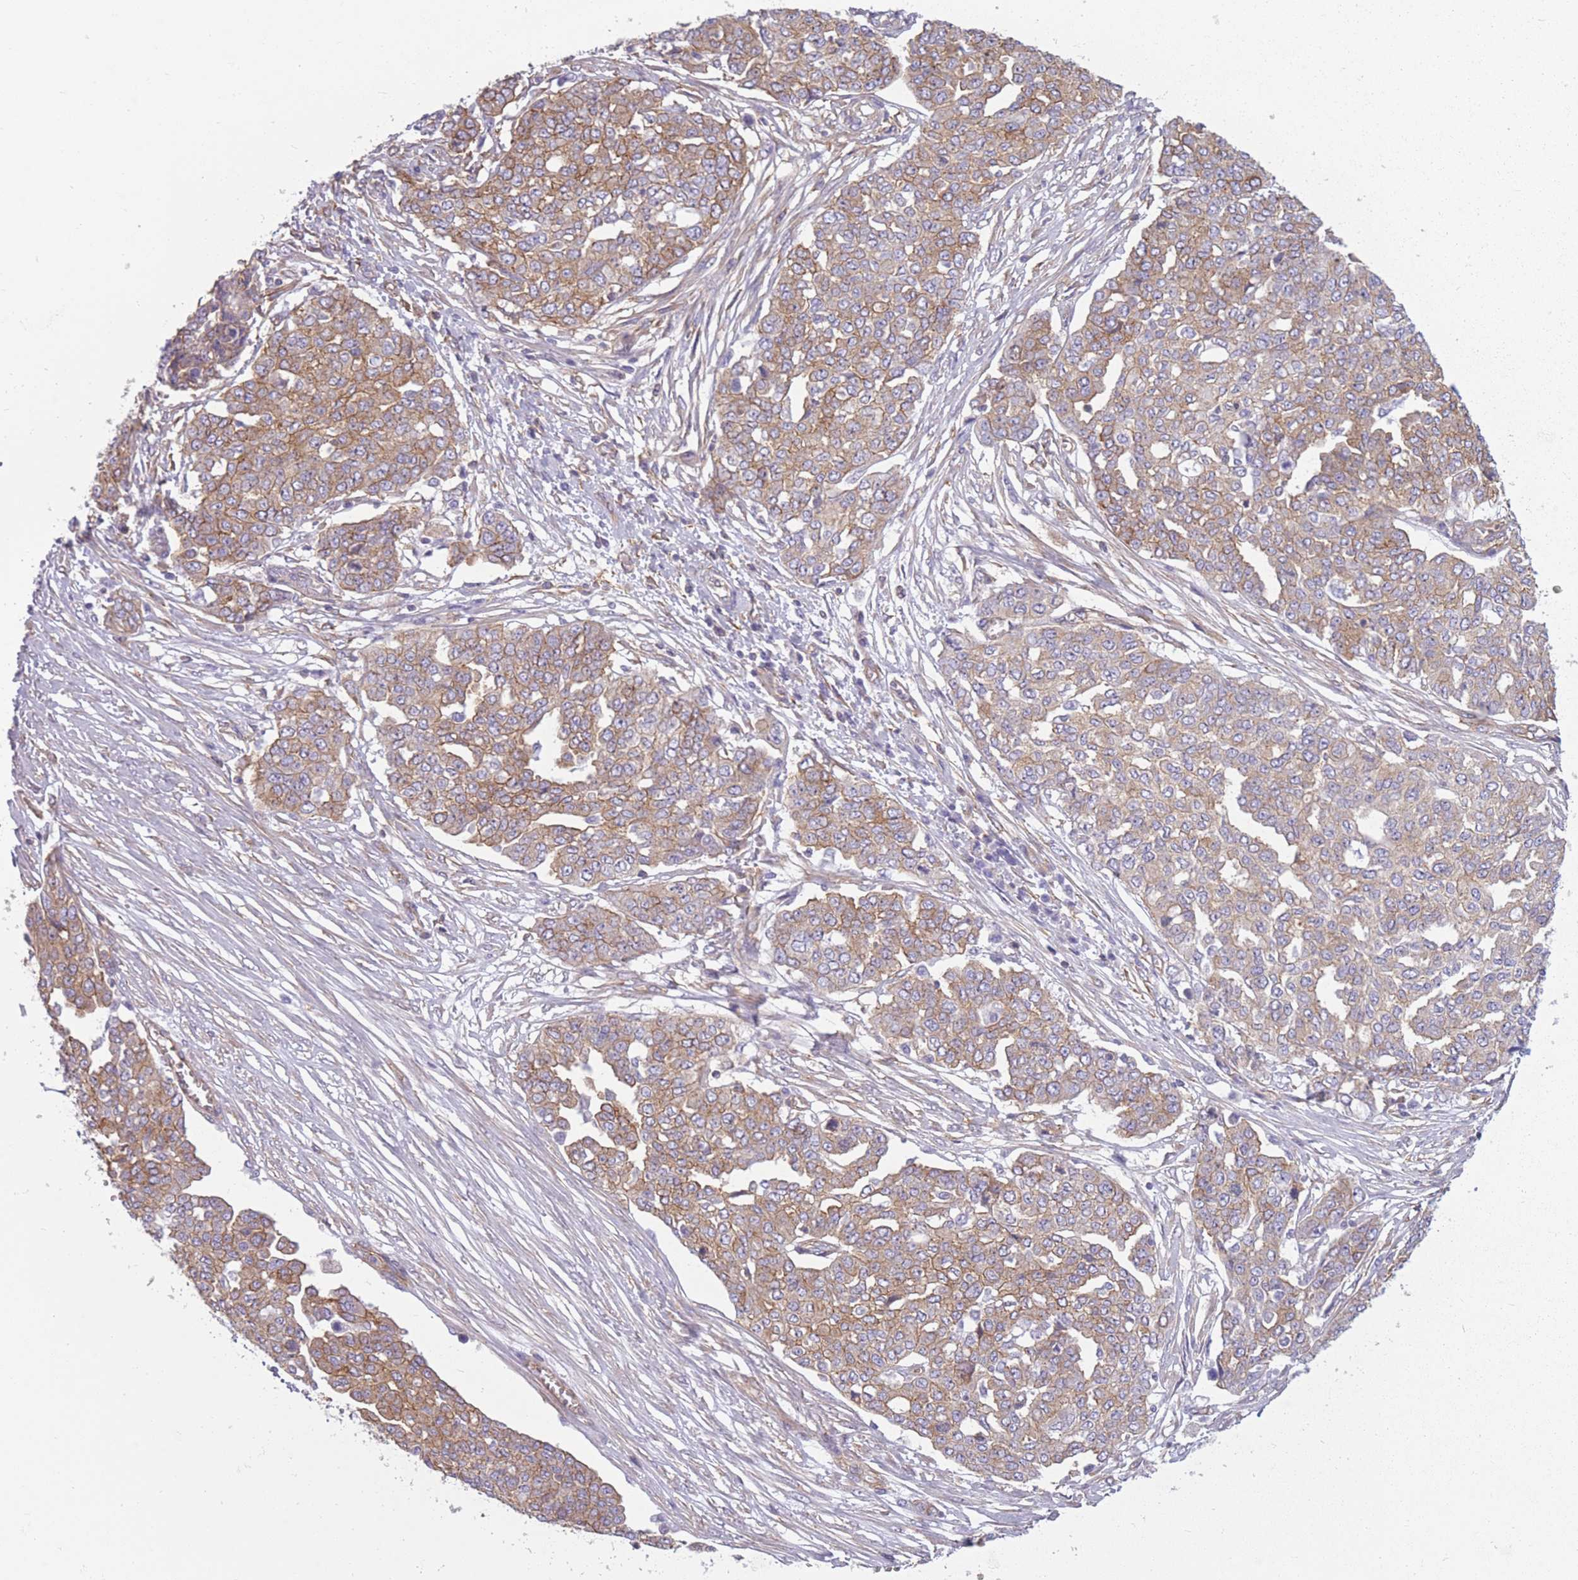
{"staining": {"intensity": "moderate", "quantity": "25%-75%", "location": "cytoplasmic/membranous"}, "tissue": "ovarian cancer", "cell_type": "Tumor cells", "image_type": "cancer", "snomed": [{"axis": "morphology", "description": "Cystadenocarcinoma, serous, NOS"}, {"axis": "topography", "description": "Soft tissue"}, {"axis": "topography", "description": "Ovary"}], "caption": "Ovarian cancer (serous cystadenocarcinoma) stained for a protein (brown) shows moderate cytoplasmic/membranous positive positivity in about 25%-75% of tumor cells.", "gene": "ADD1", "patient": {"sex": "female", "age": 57}}